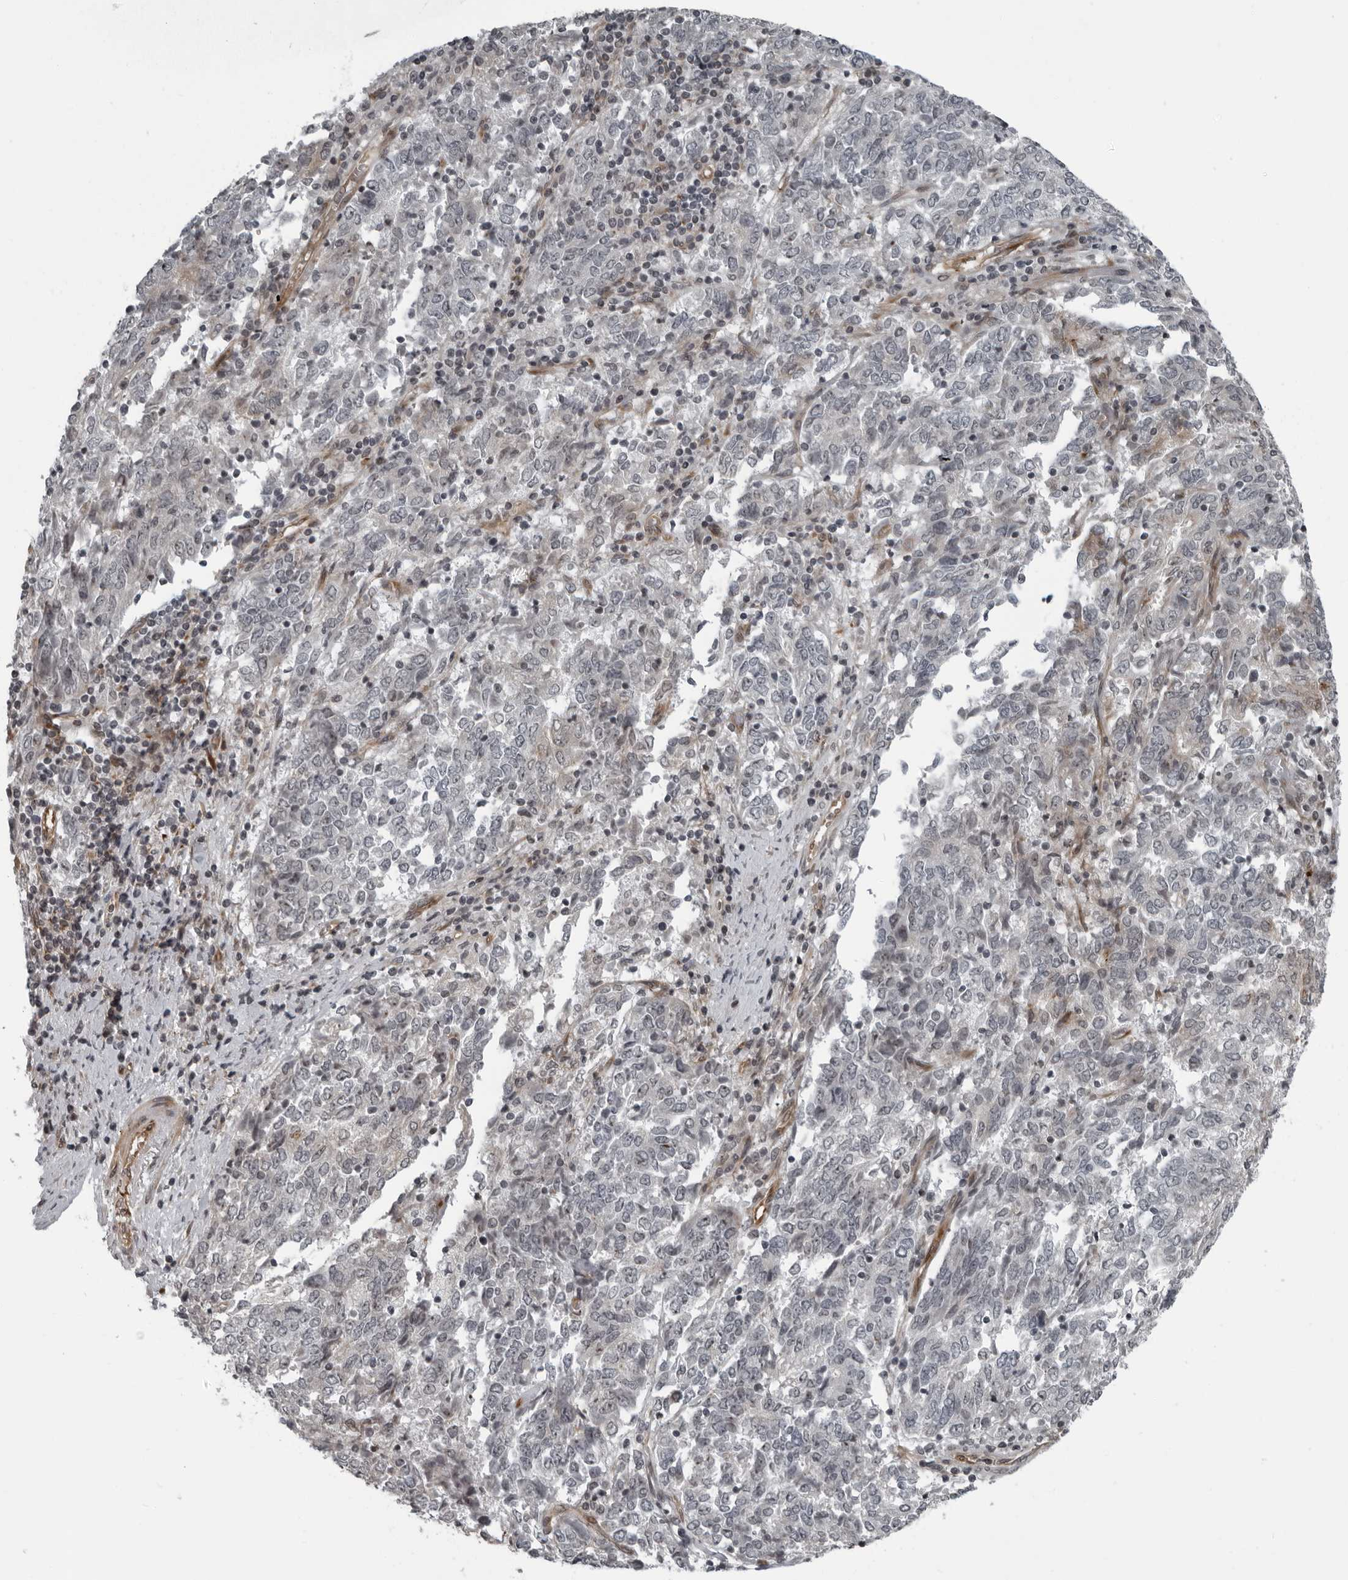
{"staining": {"intensity": "negative", "quantity": "none", "location": "none"}, "tissue": "endometrial cancer", "cell_type": "Tumor cells", "image_type": "cancer", "snomed": [{"axis": "morphology", "description": "Adenocarcinoma, NOS"}, {"axis": "topography", "description": "Endometrium"}], "caption": "DAB immunohistochemical staining of human adenocarcinoma (endometrial) reveals no significant positivity in tumor cells.", "gene": "FAM102B", "patient": {"sex": "female", "age": 80}}